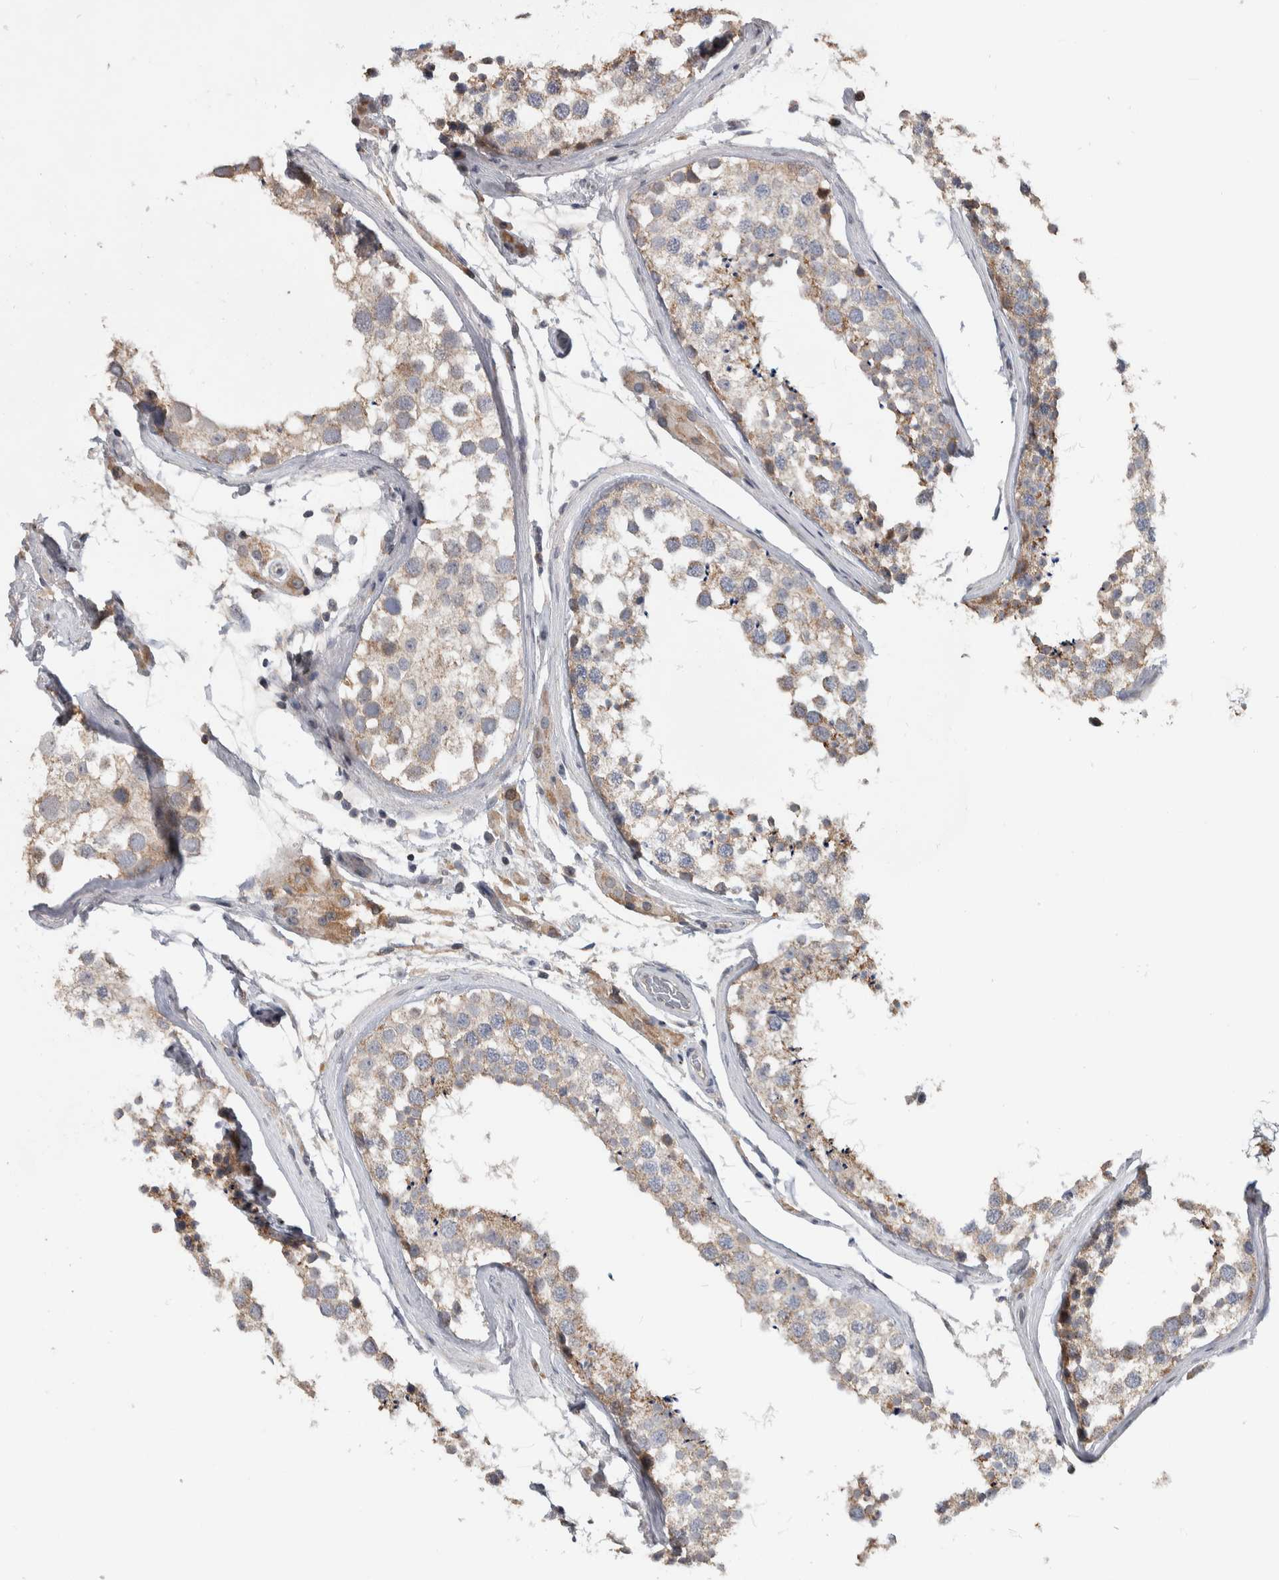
{"staining": {"intensity": "moderate", "quantity": "25%-75%", "location": "cytoplasmic/membranous"}, "tissue": "testis", "cell_type": "Cells in seminiferous ducts", "image_type": "normal", "snomed": [{"axis": "morphology", "description": "Normal tissue, NOS"}, {"axis": "topography", "description": "Testis"}], "caption": "Immunohistochemical staining of unremarkable human testis exhibits moderate cytoplasmic/membranous protein expression in about 25%-75% of cells in seminiferous ducts.", "gene": "FAM83G", "patient": {"sex": "male", "age": 46}}